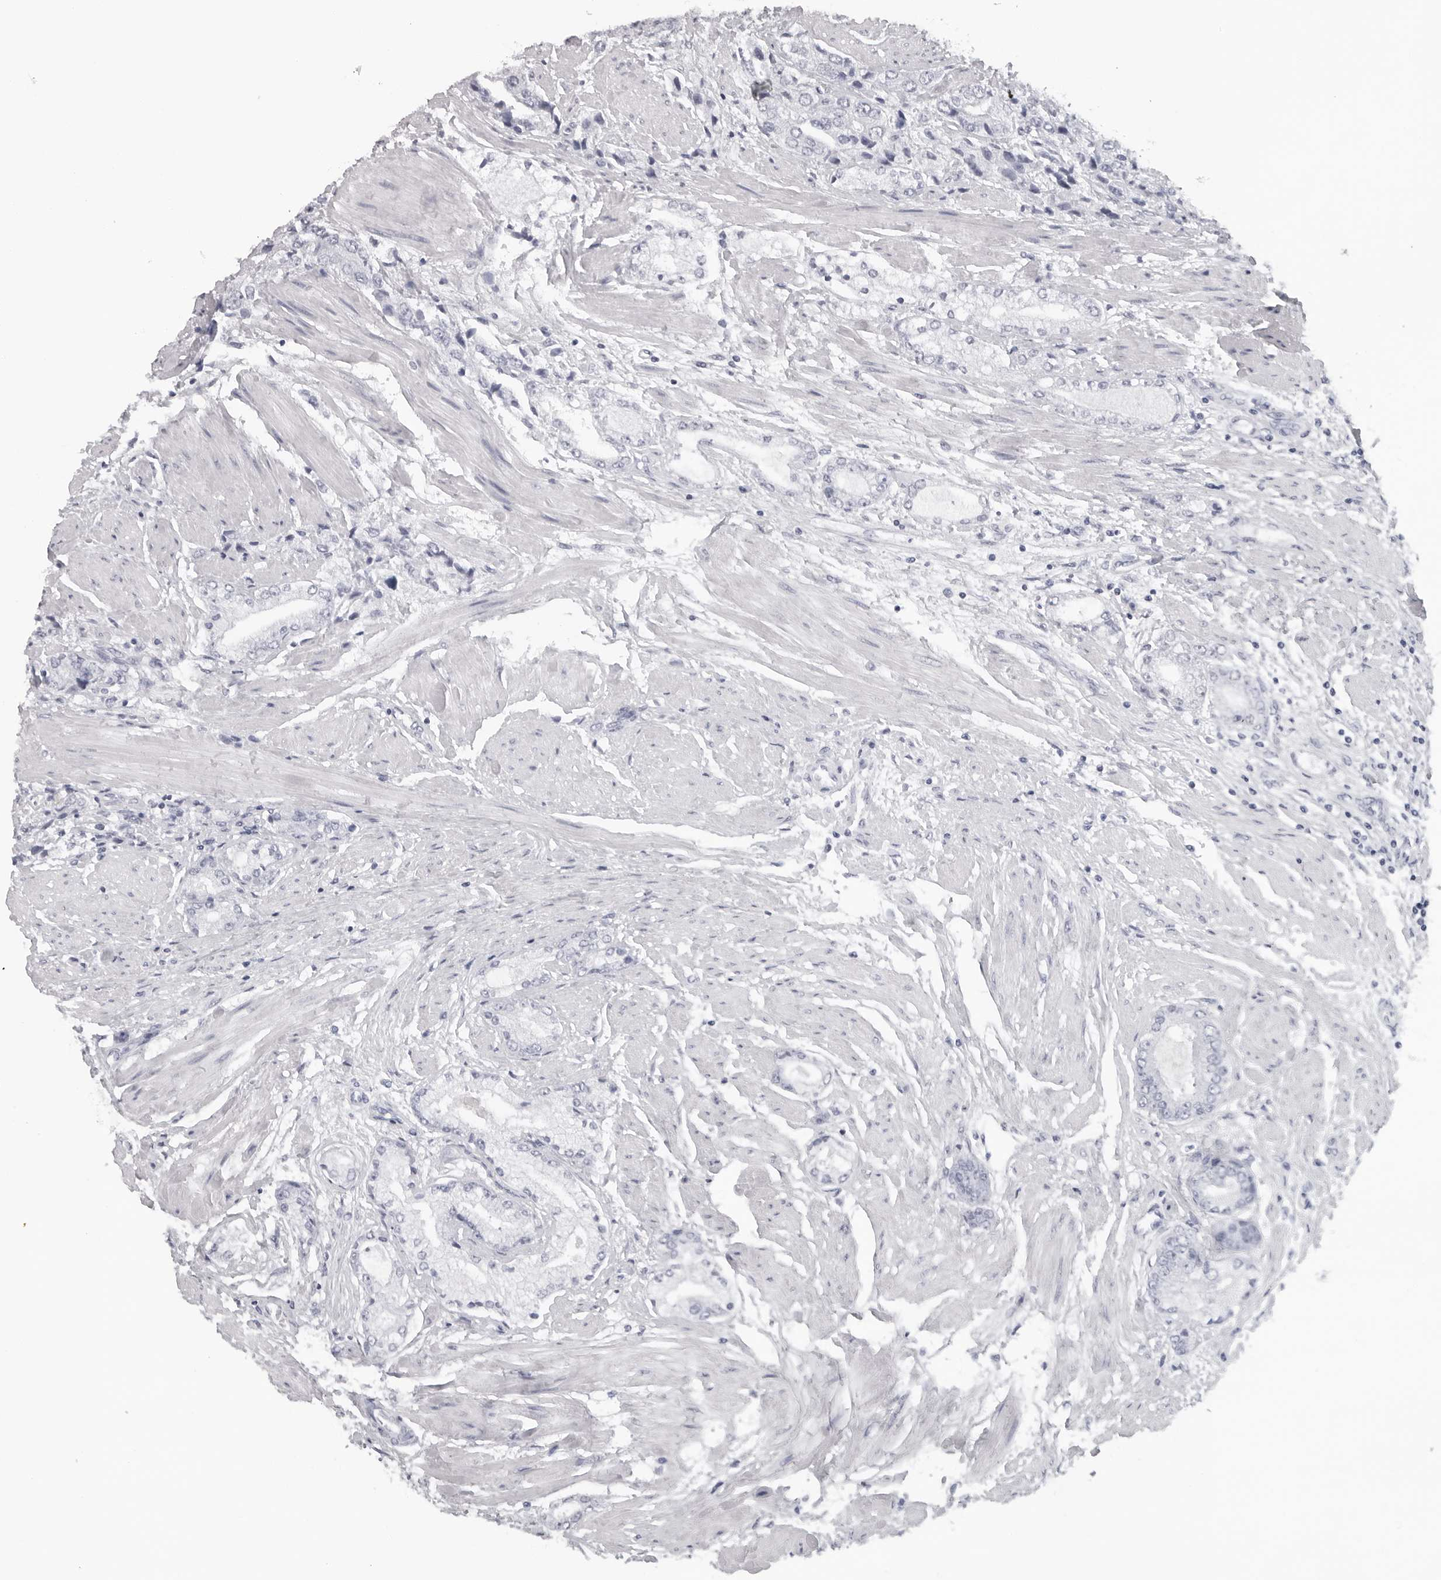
{"staining": {"intensity": "negative", "quantity": "none", "location": "none"}, "tissue": "prostate cancer", "cell_type": "Tumor cells", "image_type": "cancer", "snomed": [{"axis": "morphology", "description": "Adenocarcinoma, High grade"}, {"axis": "topography", "description": "Prostate"}], "caption": "Immunohistochemistry (IHC) histopathology image of neoplastic tissue: human prostate high-grade adenocarcinoma stained with DAB exhibits no significant protein expression in tumor cells.", "gene": "ESPN", "patient": {"sex": "male", "age": 50}}